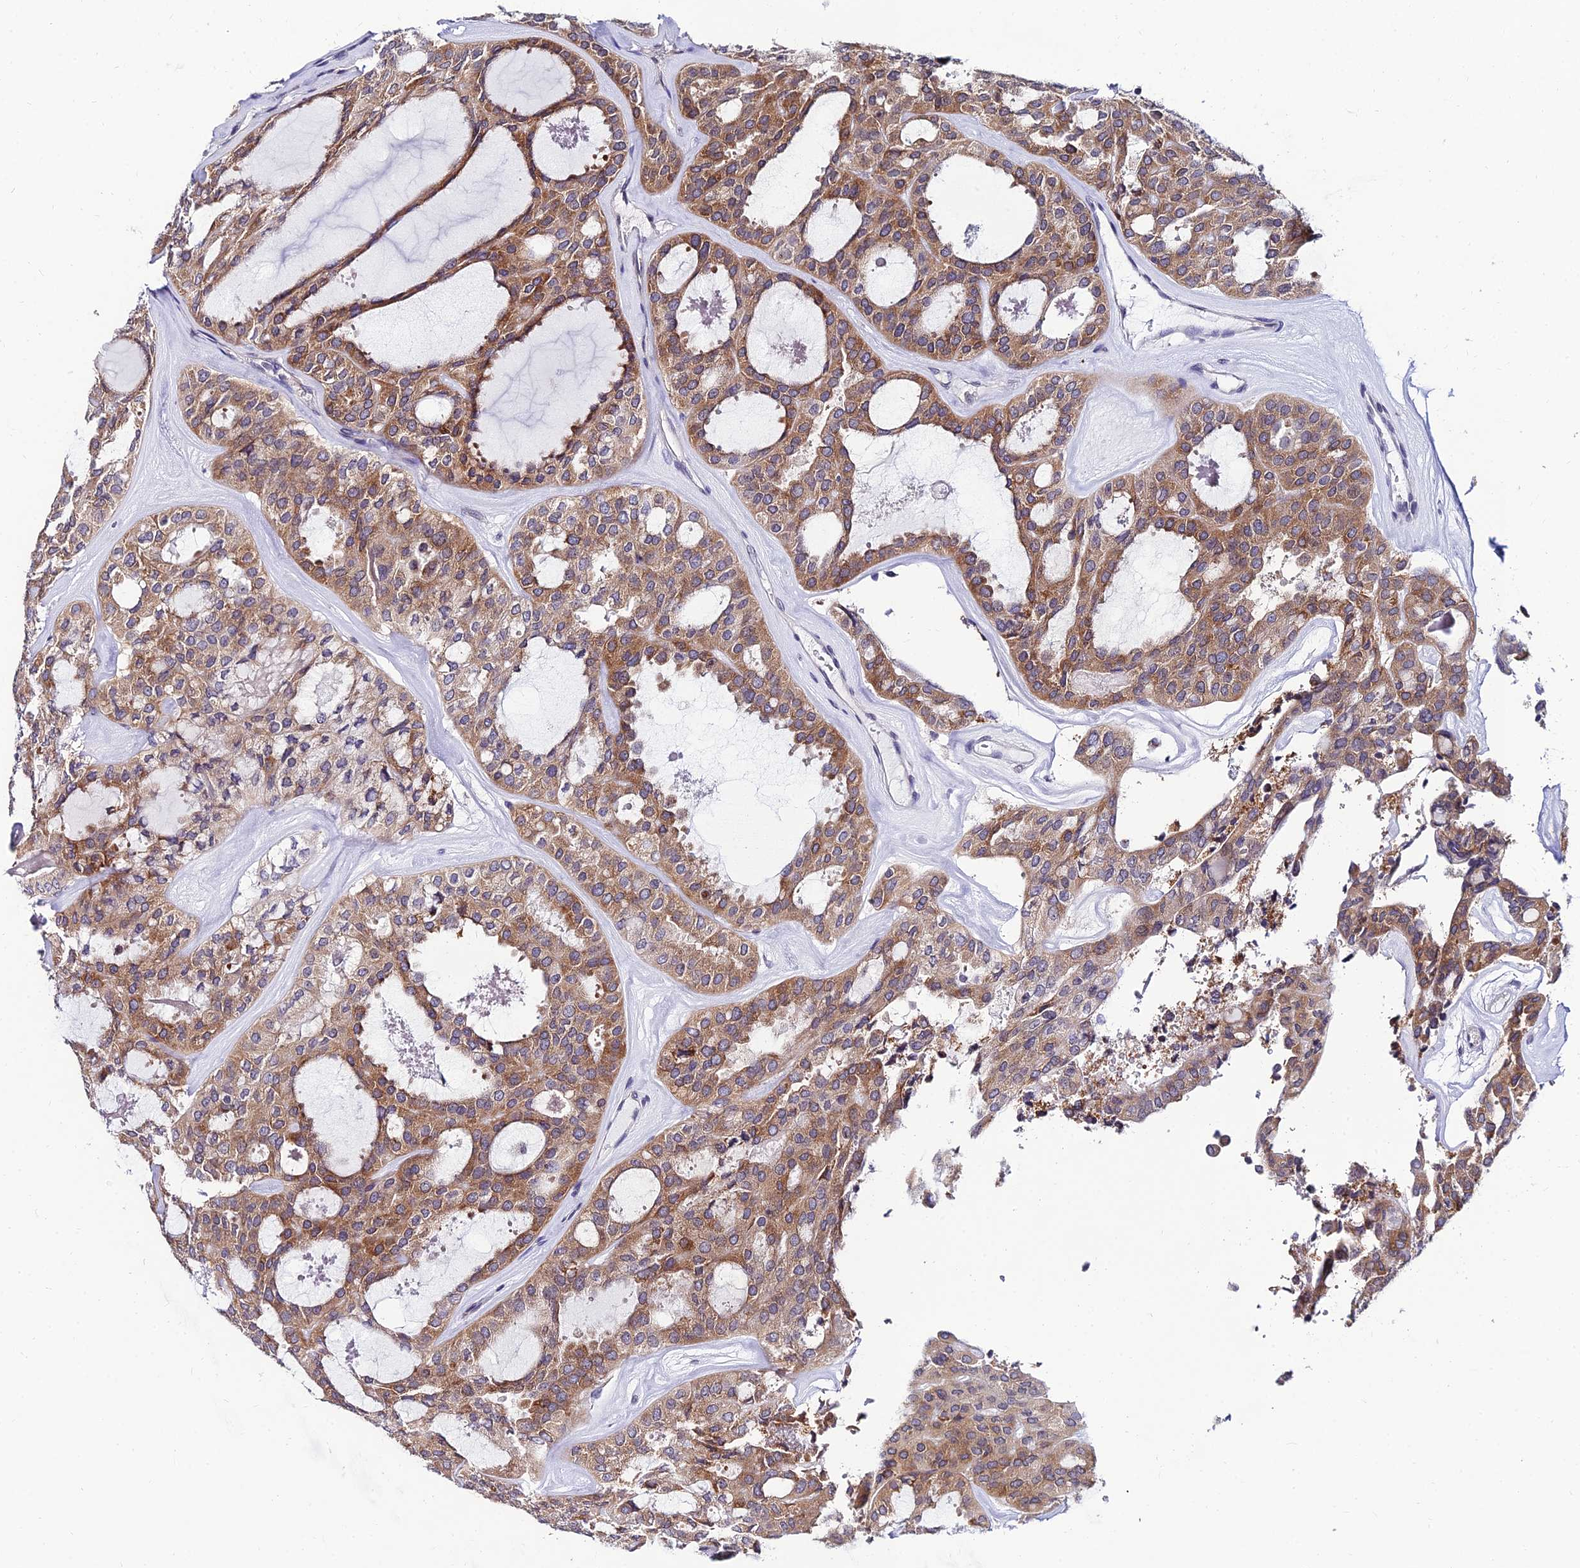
{"staining": {"intensity": "moderate", "quantity": ">75%", "location": "cytoplasmic/membranous"}, "tissue": "thyroid cancer", "cell_type": "Tumor cells", "image_type": "cancer", "snomed": [{"axis": "morphology", "description": "Follicular adenoma carcinoma, NOS"}, {"axis": "topography", "description": "Thyroid gland"}], "caption": "Tumor cells exhibit medium levels of moderate cytoplasmic/membranous expression in approximately >75% of cells in human thyroid cancer.", "gene": "CDNF", "patient": {"sex": "male", "age": 75}}